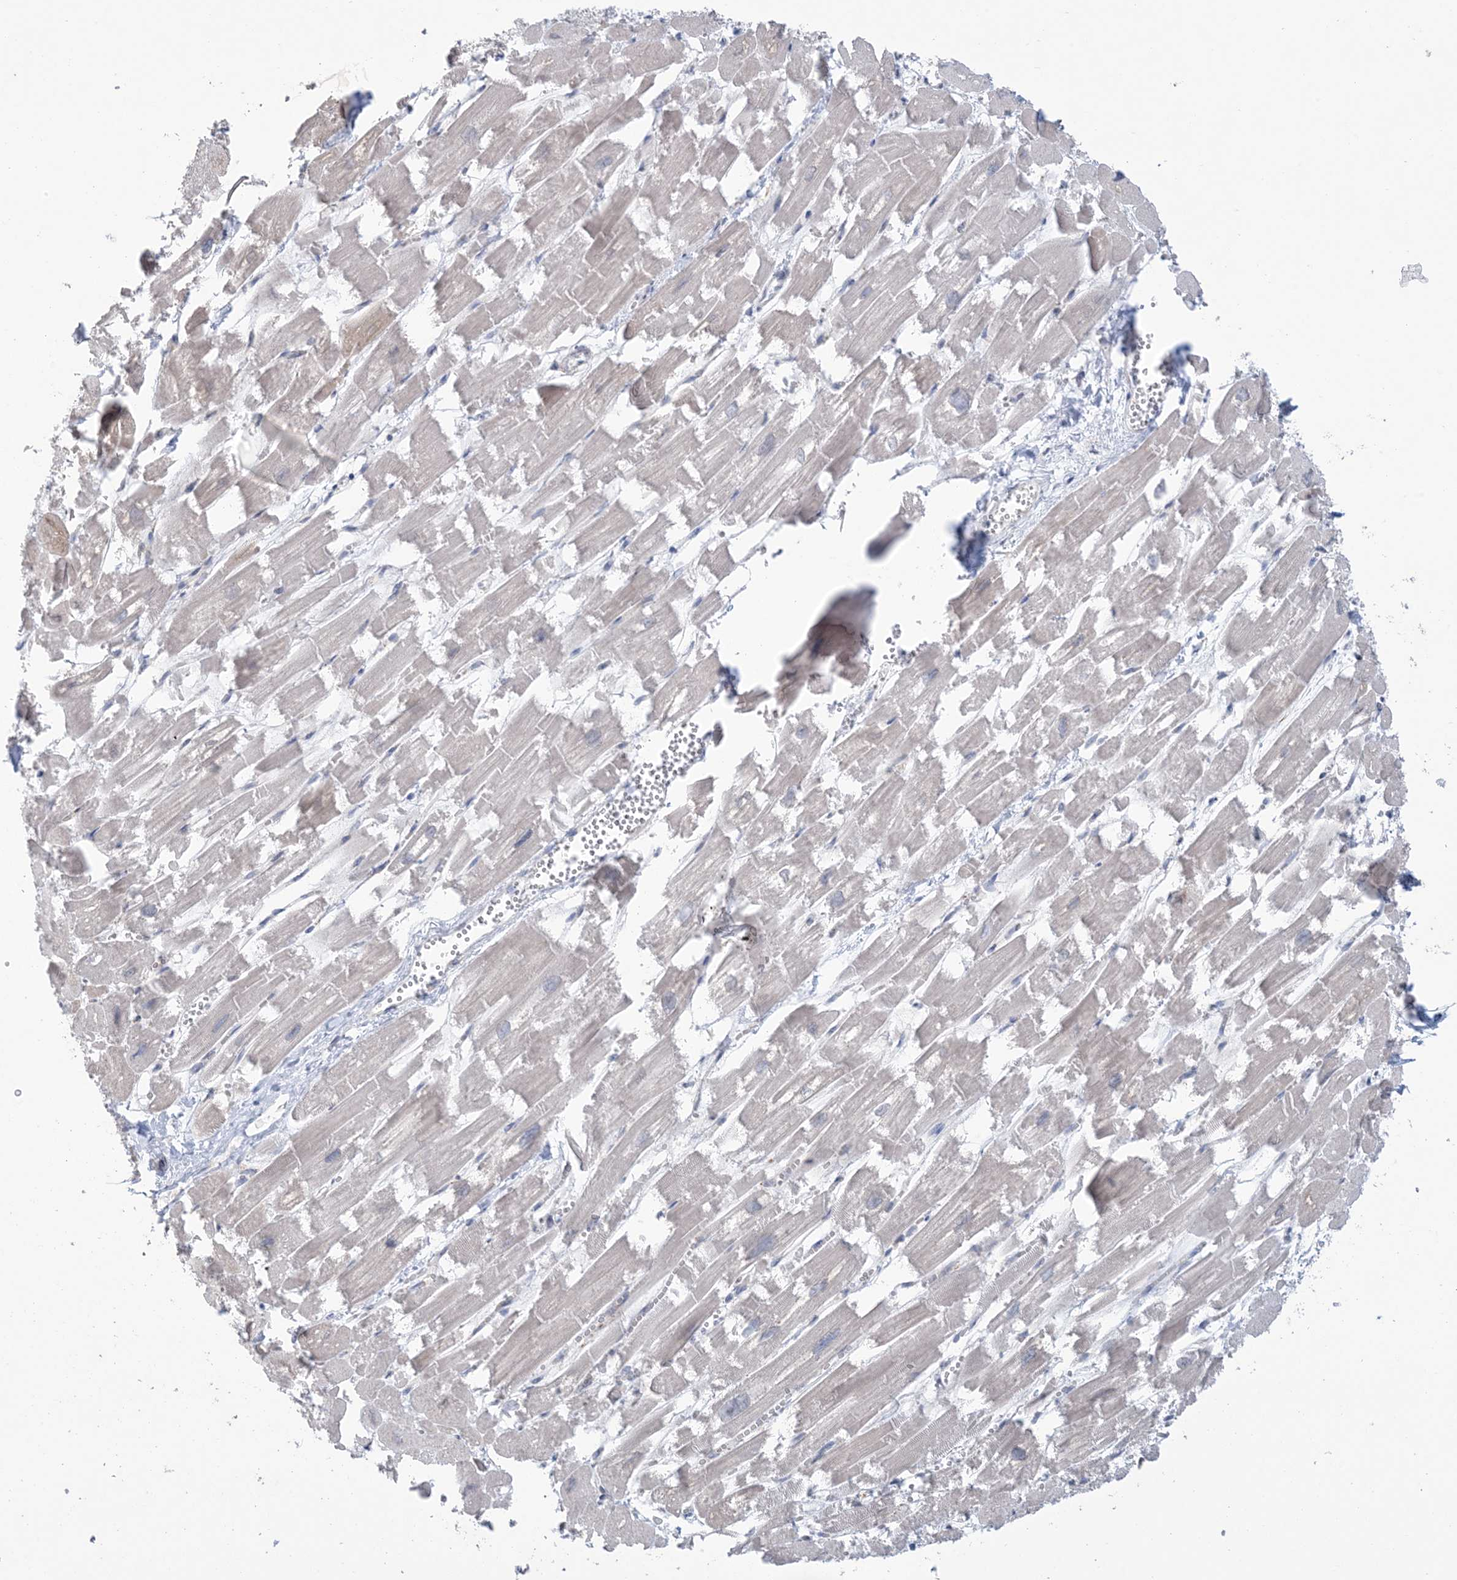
{"staining": {"intensity": "negative", "quantity": "none", "location": "none"}, "tissue": "heart muscle", "cell_type": "Cardiomyocytes", "image_type": "normal", "snomed": [{"axis": "morphology", "description": "Normal tissue, NOS"}, {"axis": "topography", "description": "Heart"}], "caption": "Immunohistochemical staining of normal human heart muscle displays no significant staining in cardiomyocytes. (DAB (3,3'-diaminobenzidine) immunohistochemistry, high magnification).", "gene": "SHANK1", "patient": {"sex": "male", "age": 54}}